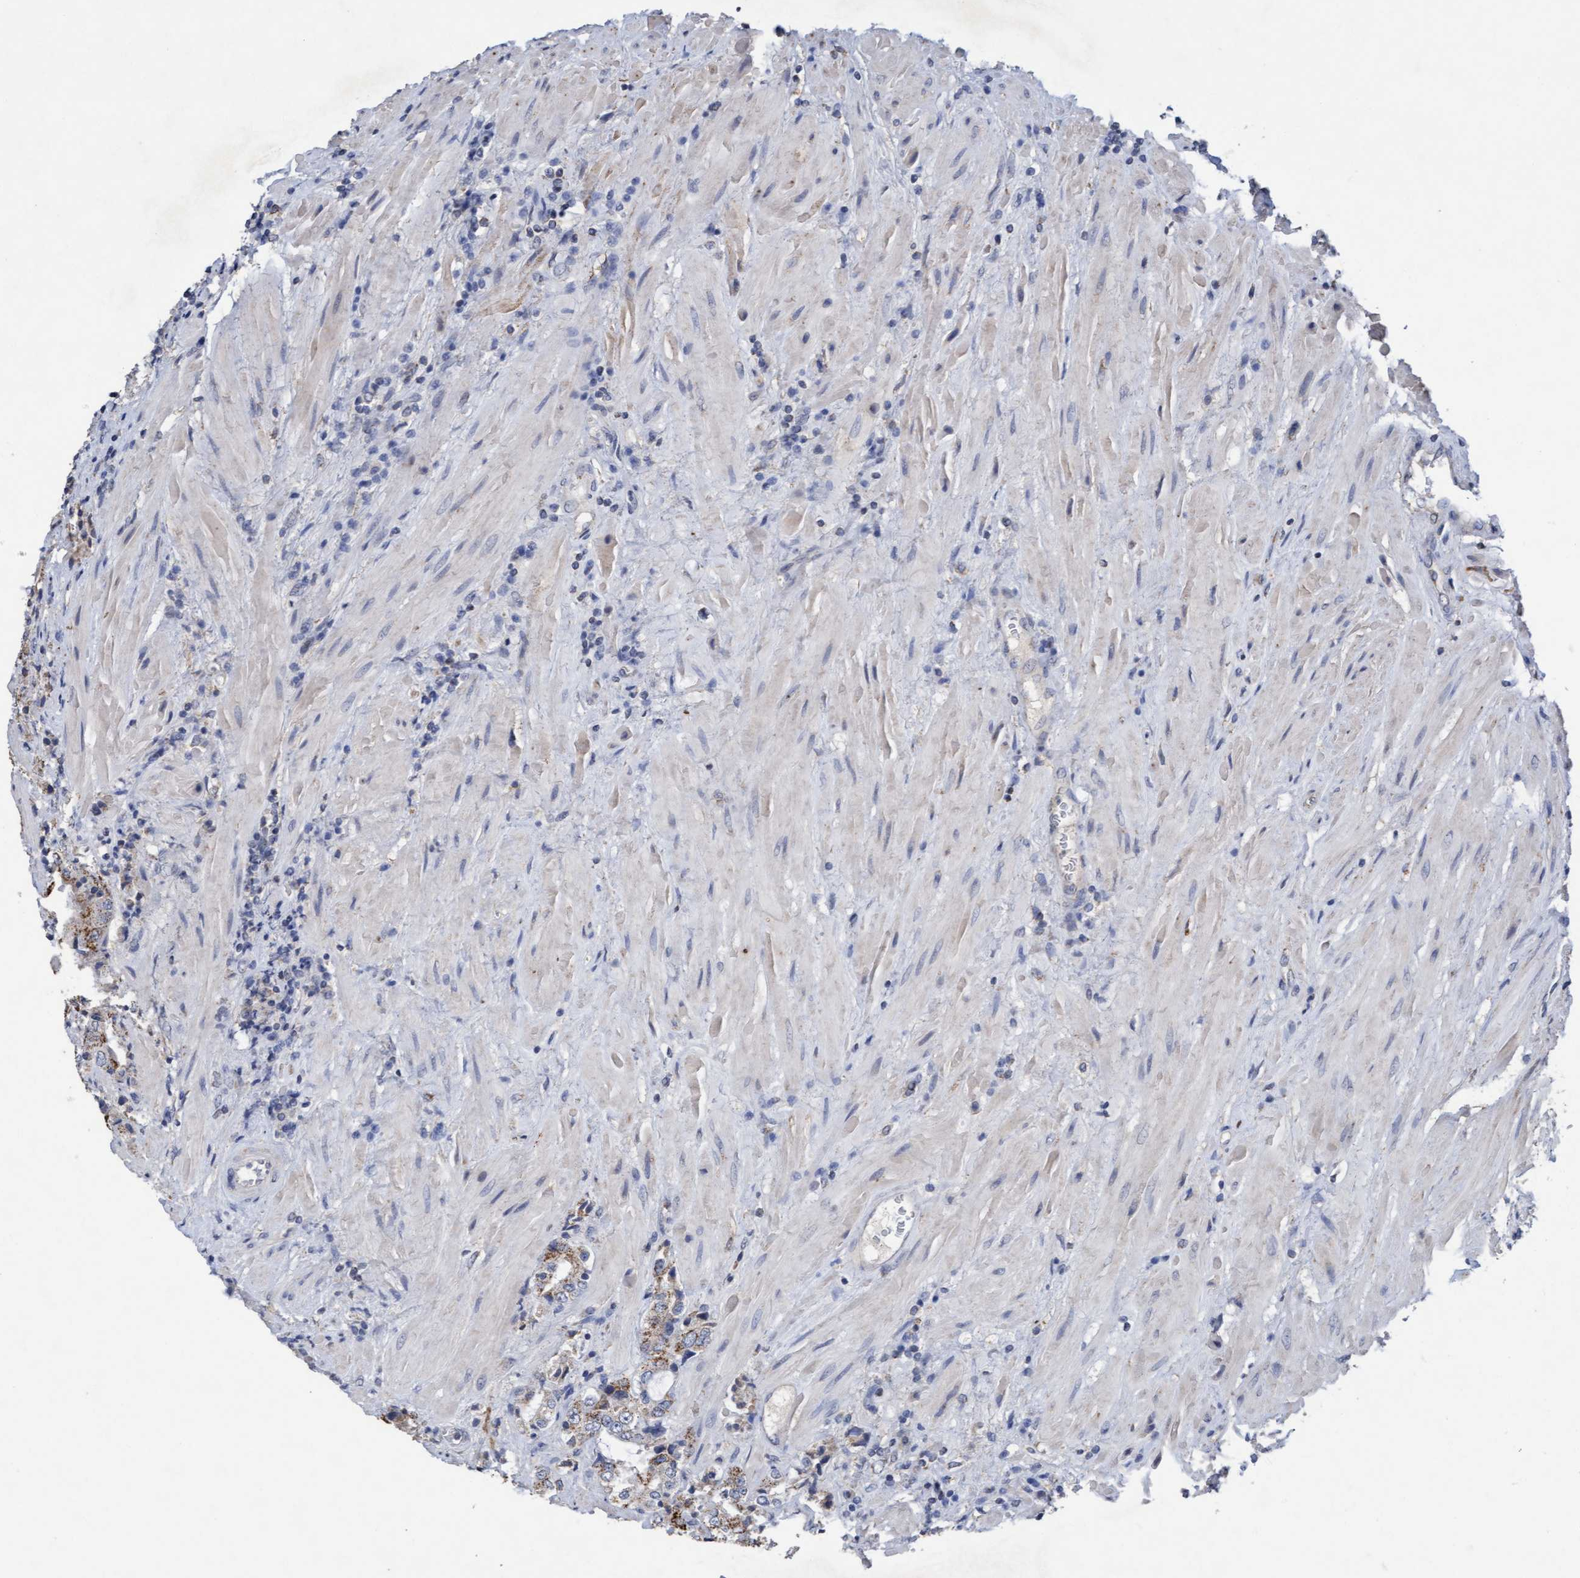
{"staining": {"intensity": "weak", "quantity": "<25%", "location": "cytoplasmic/membranous"}, "tissue": "prostate cancer", "cell_type": "Tumor cells", "image_type": "cancer", "snomed": [{"axis": "morphology", "description": "Adenocarcinoma, High grade"}, {"axis": "topography", "description": "Prostate"}], "caption": "Human prostate cancer (high-grade adenocarcinoma) stained for a protein using IHC shows no positivity in tumor cells.", "gene": "VSIG8", "patient": {"sex": "male", "age": 61}}